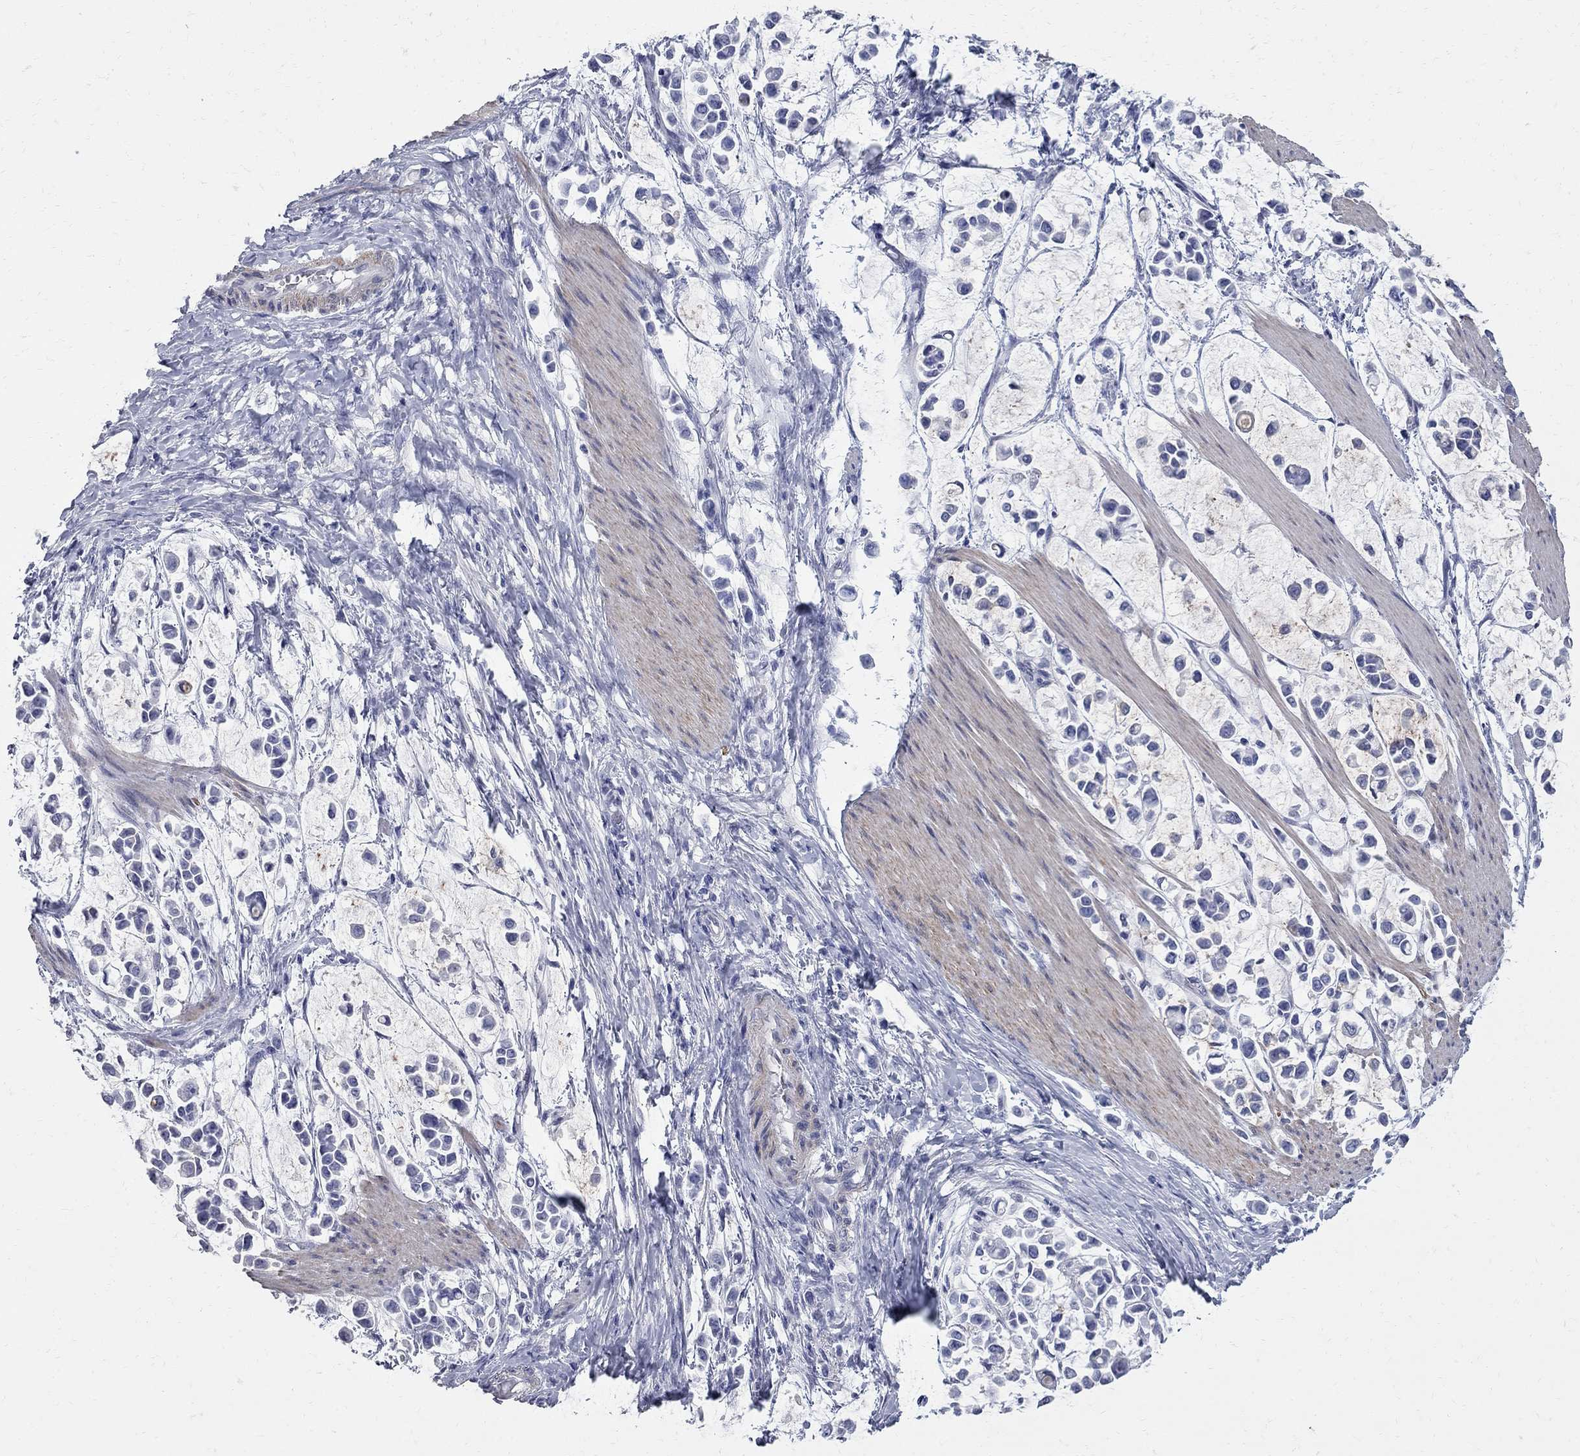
{"staining": {"intensity": "negative", "quantity": "none", "location": "none"}, "tissue": "stomach cancer", "cell_type": "Tumor cells", "image_type": "cancer", "snomed": [{"axis": "morphology", "description": "Adenocarcinoma, NOS"}, {"axis": "topography", "description": "Stomach"}], "caption": "This is an immunohistochemistry (IHC) image of stomach cancer (adenocarcinoma). There is no staining in tumor cells.", "gene": "BPIFB1", "patient": {"sex": "male", "age": 82}}